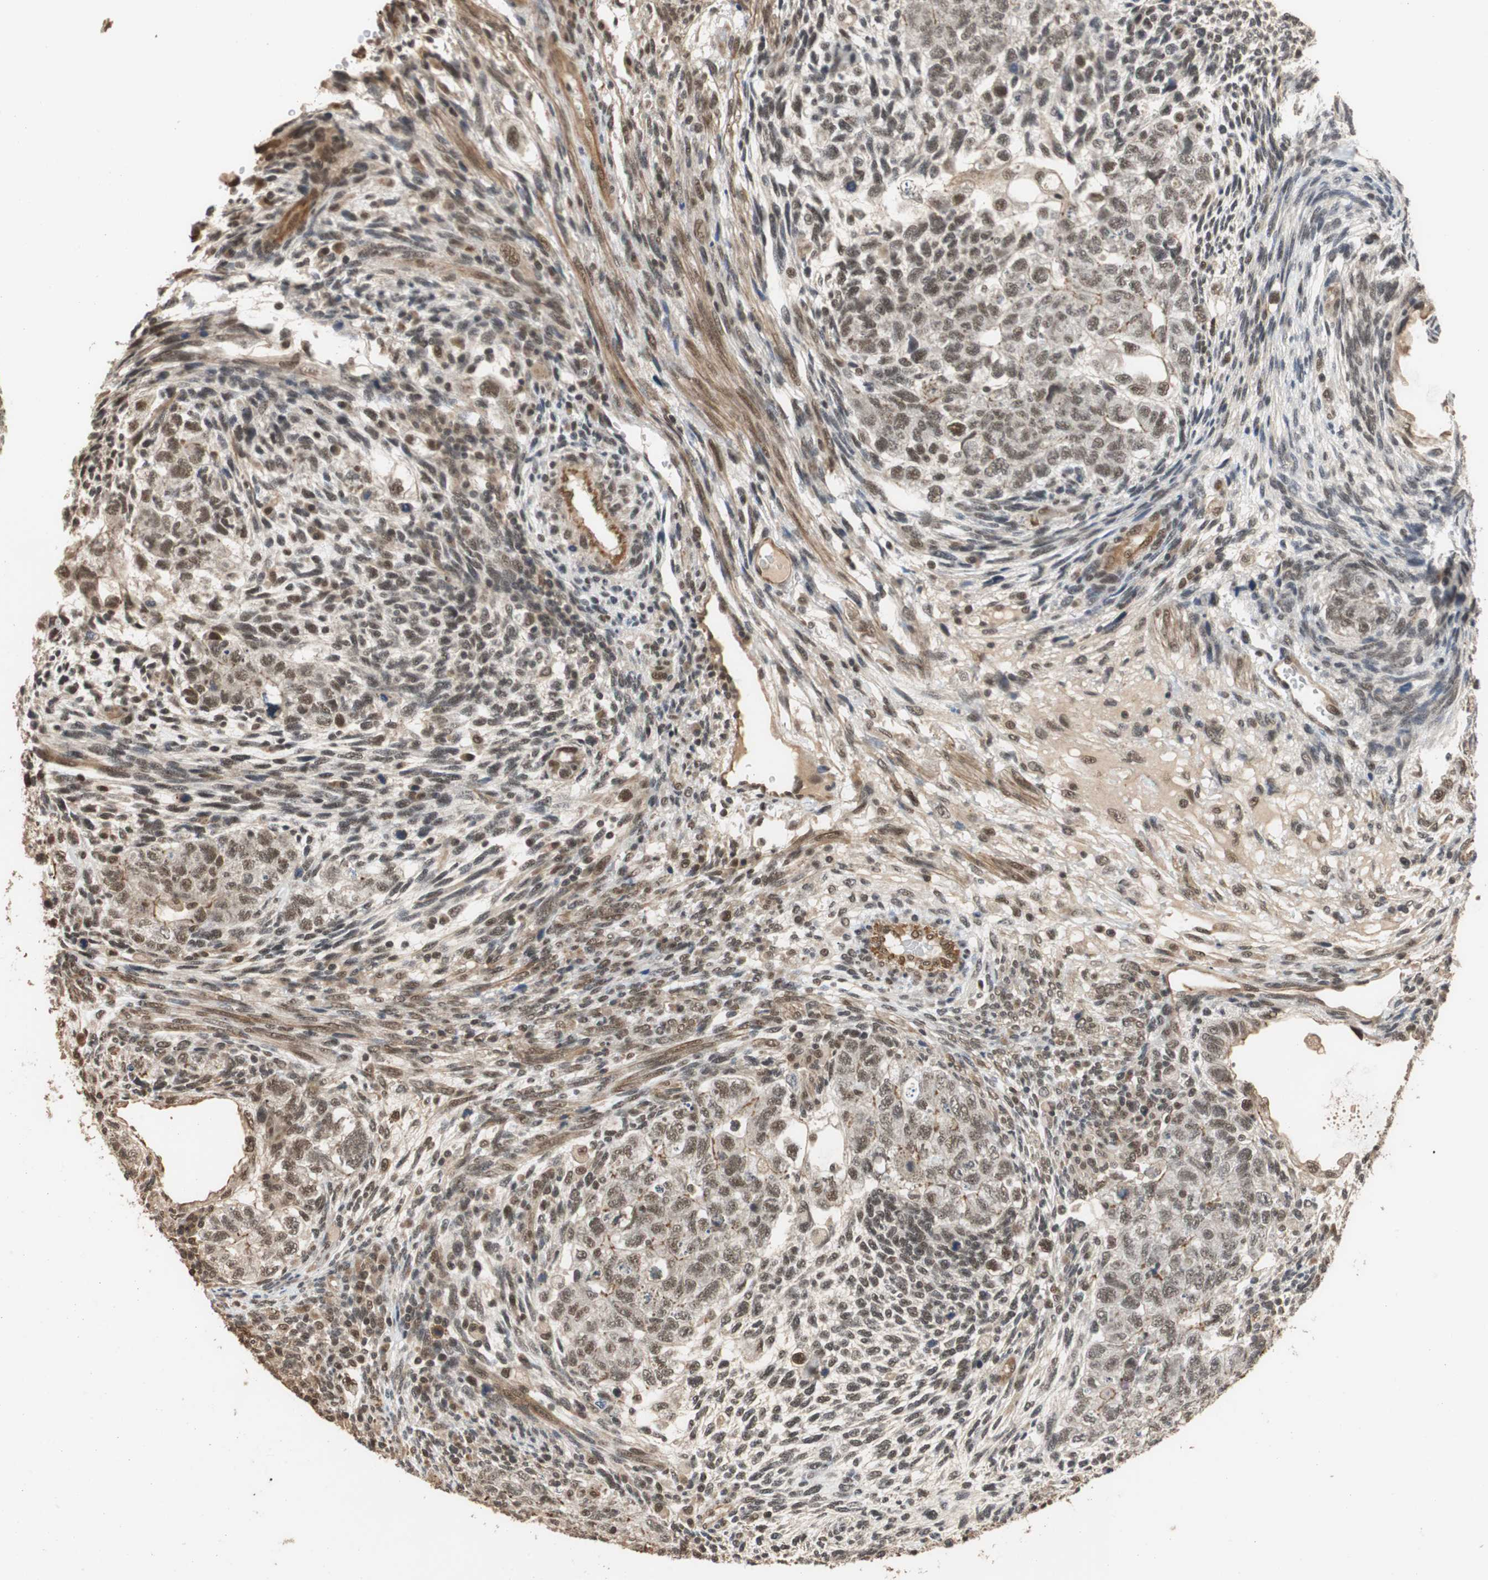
{"staining": {"intensity": "moderate", "quantity": ">75%", "location": "nuclear"}, "tissue": "testis cancer", "cell_type": "Tumor cells", "image_type": "cancer", "snomed": [{"axis": "morphology", "description": "Normal tissue, NOS"}, {"axis": "morphology", "description": "Carcinoma, Embryonal, NOS"}, {"axis": "topography", "description": "Testis"}], "caption": "A medium amount of moderate nuclear positivity is present in approximately >75% of tumor cells in testis cancer tissue.", "gene": "CDC5L", "patient": {"sex": "male", "age": 36}}